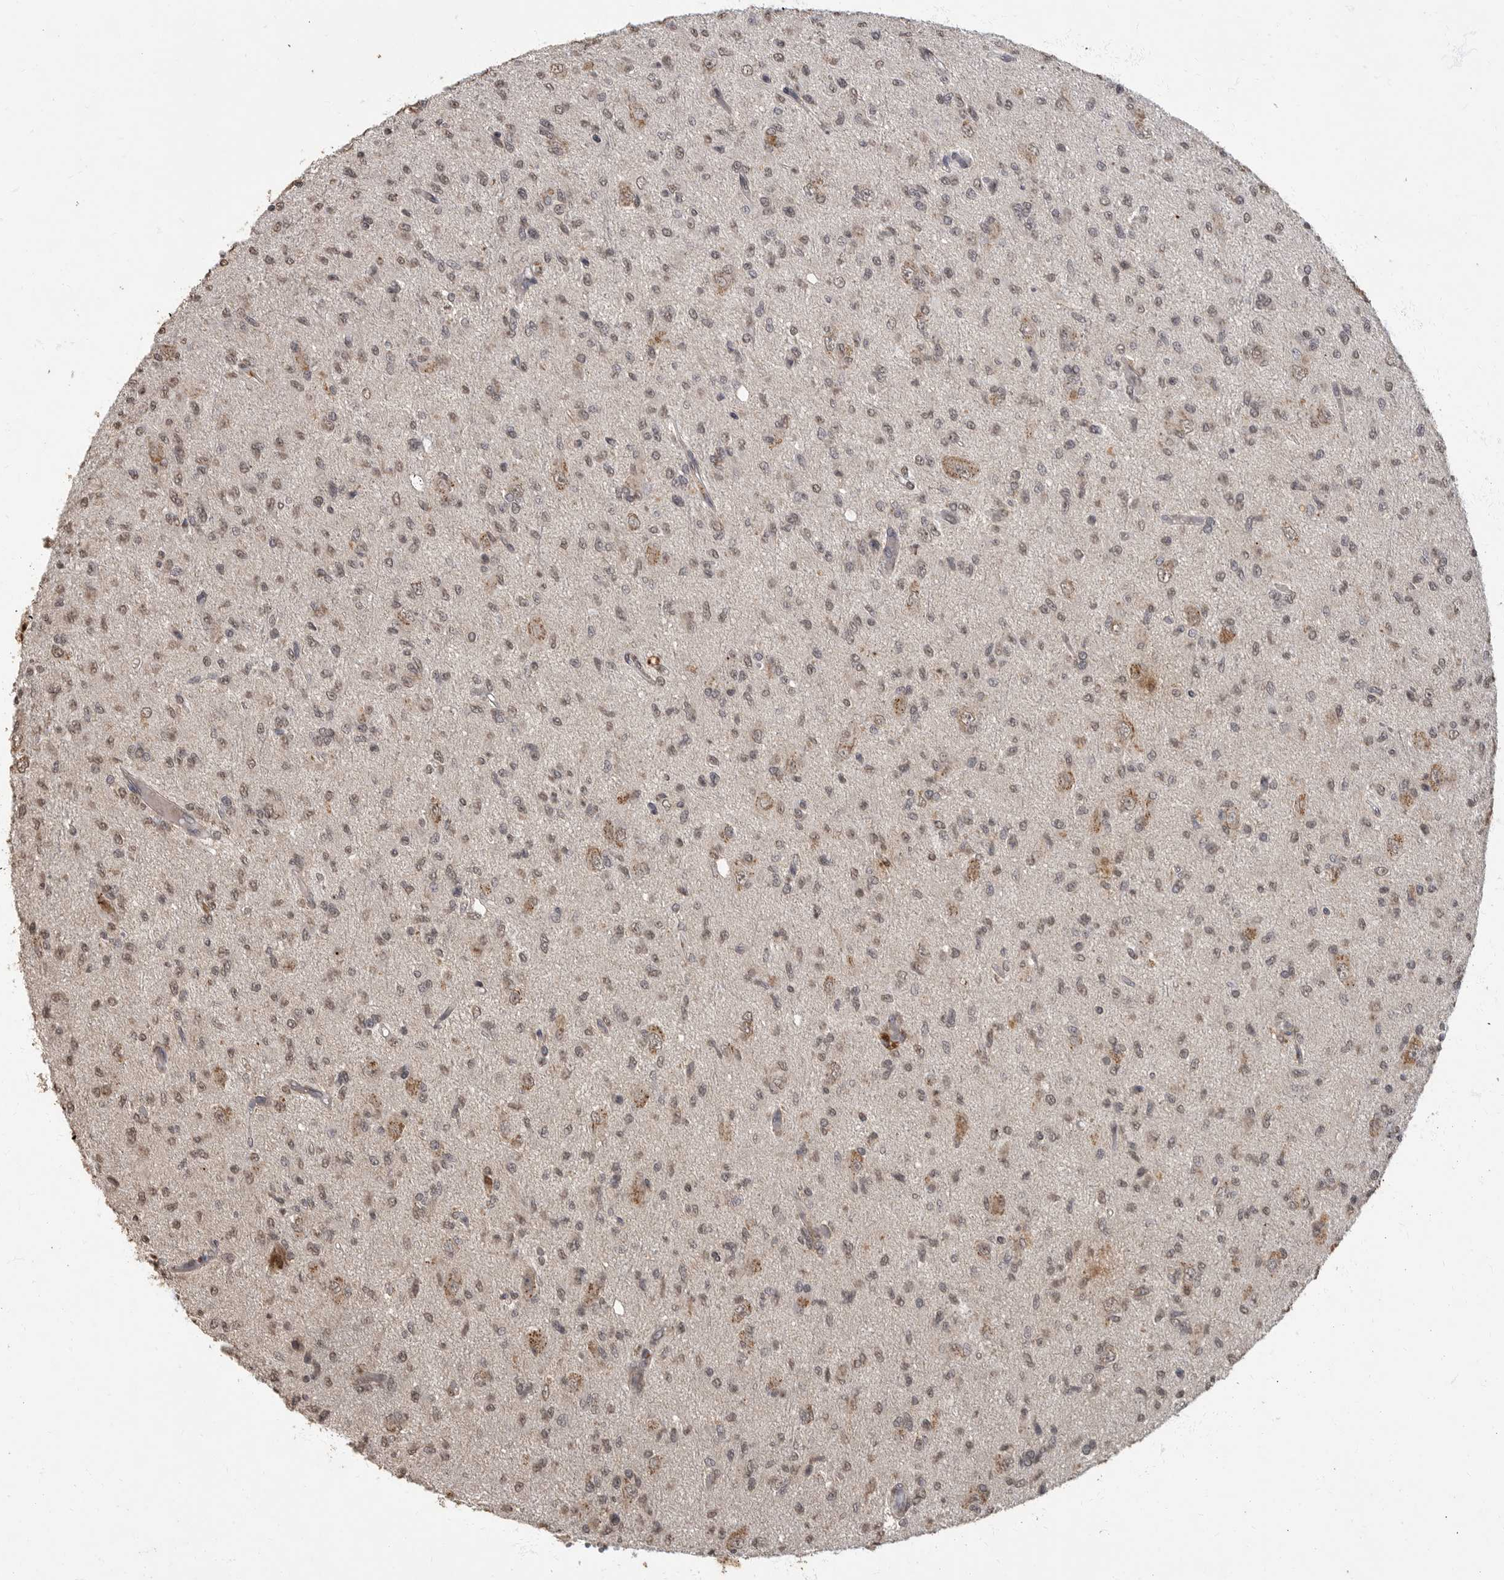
{"staining": {"intensity": "weak", "quantity": ">75%", "location": "nuclear"}, "tissue": "glioma", "cell_type": "Tumor cells", "image_type": "cancer", "snomed": [{"axis": "morphology", "description": "Glioma, malignant, High grade"}, {"axis": "topography", "description": "Brain"}], "caption": "An immunohistochemistry (IHC) histopathology image of tumor tissue is shown. Protein staining in brown labels weak nuclear positivity in glioma within tumor cells.", "gene": "MAFG", "patient": {"sex": "female", "age": 59}}